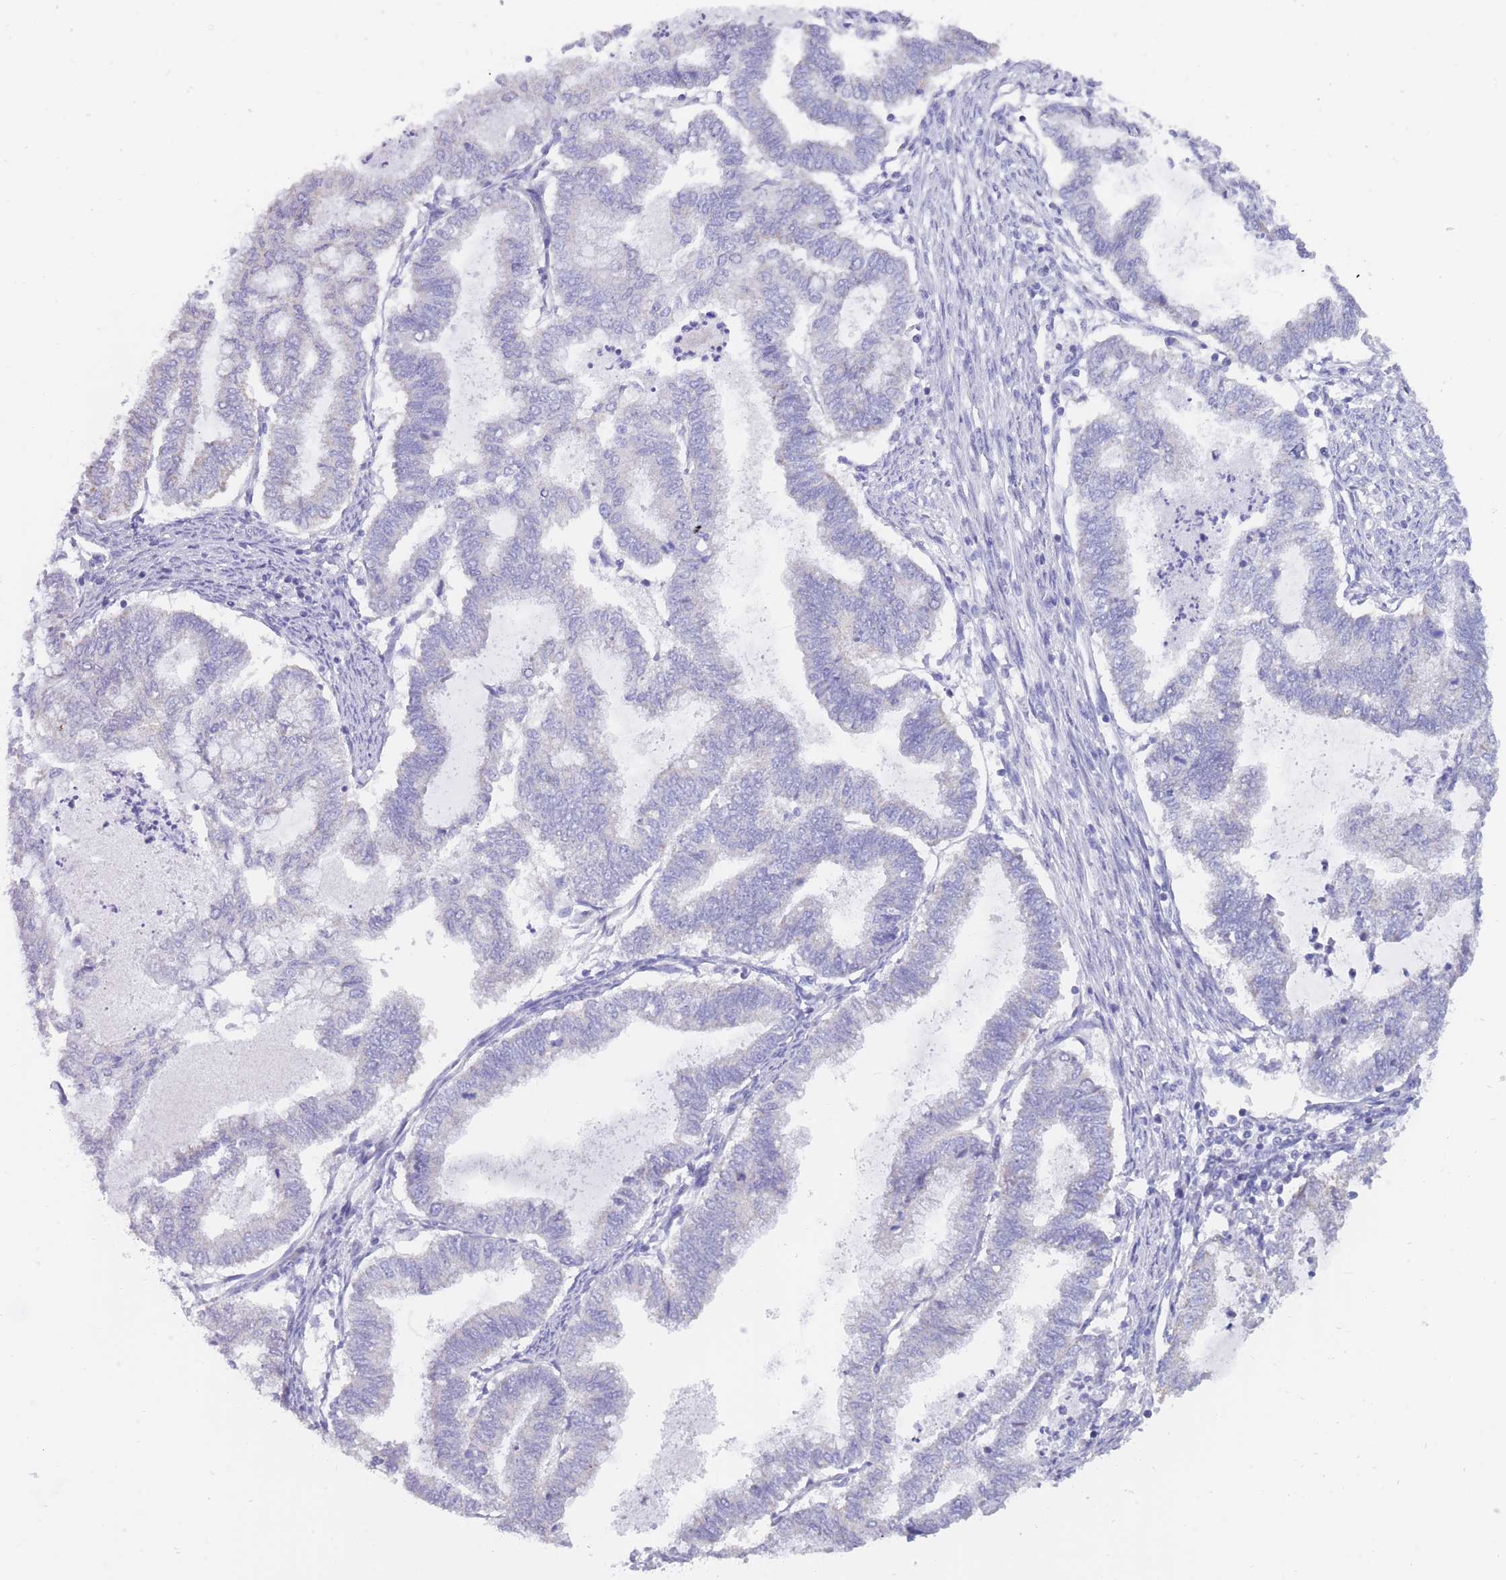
{"staining": {"intensity": "negative", "quantity": "none", "location": "none"}, "tissue": "endometrial cancer", "cell_type": "Tumor cells", "image_type": "cancer", "snomed": [{"axis": "morphology", "description": "Adenocarcinoma, NOS"}, {"axis": "topography", "description": "Endometrium"}], "caption": "There is no significant staining in tumor cells of endometrial cancer.", "gene": "INTS2", "patient": {"sex": "female", "age": 79}}